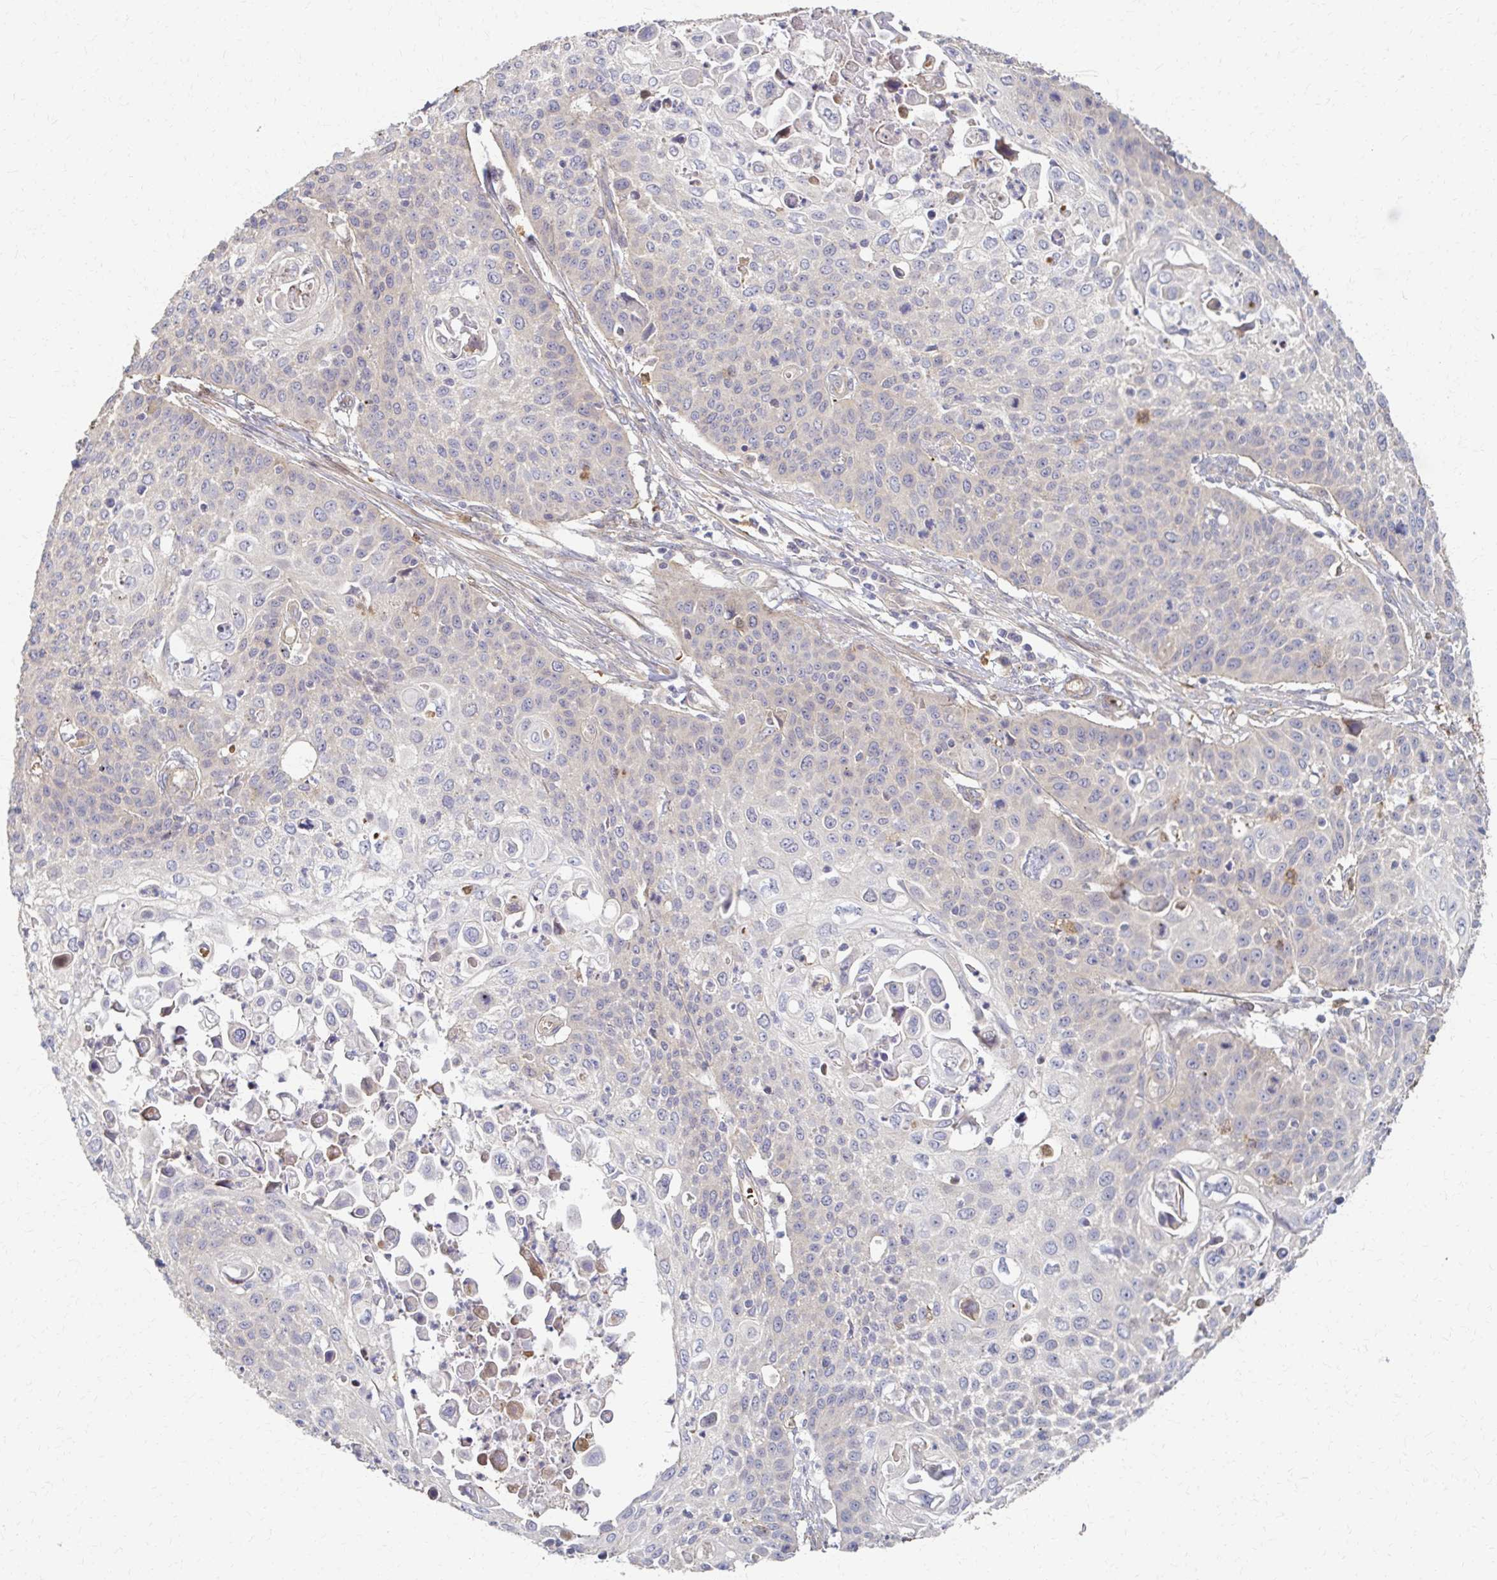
{"staining": {"intensity": "weak", "quantity": "25%-75%", "location": "cytoplasmic/membranous"}, "tissue": "cervical cancer", "cell_type": "Tumor cells", "image_type": "cancer", "snomed": [{"axis": "morphology", "description": "Squamous cell carcinoma, NOS"}, {"axis": "topography", "description": "Cervix"}], "caption": "Tumor cells reveal low levels of weak cytoplasmic/membranous positivity in about 25%-75% of cells in cervical squamous cell carcinoma.", "gene": "SKA2", "patient": {"sex": "female", "age": 65}}